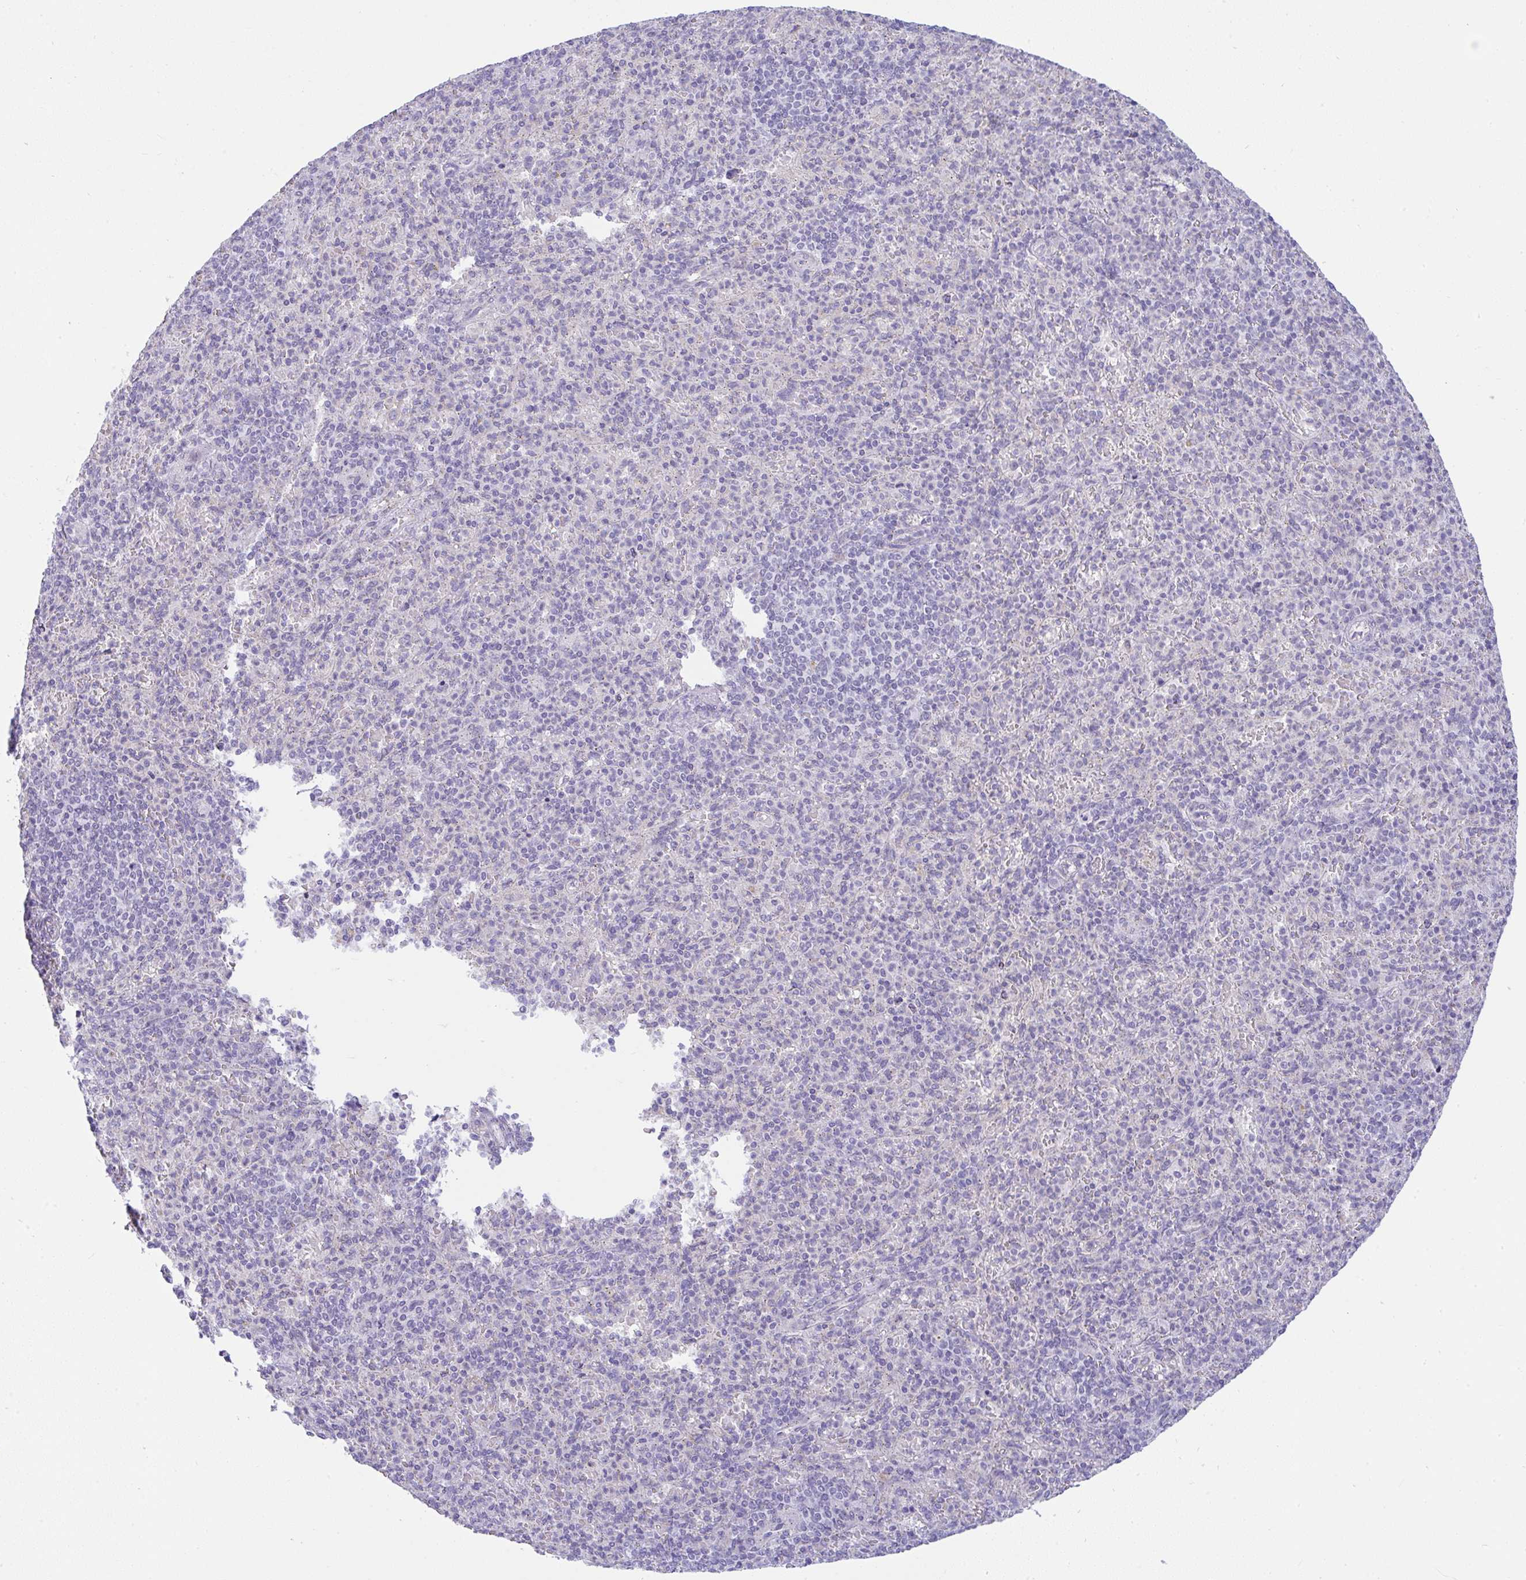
{"staining": {"intensity": "negative", "quantity": "none", "location": "none"}, "tissue": "spleen", "cell_type": "Cells in red pulp", "image_type": "normal", "snomed": [{"axis": "morphology", "description": "Normal tissue, NOS"}, {"axis": "topography", "description": "Spleen"}], "caption": "This is a micrograph of immunohistochemistry (IHC) staining of benign spleen, which shows no staining in cells in red pulp.", "gene": "FAM177A1", "patient": {"sex": "female", "age": 74}}